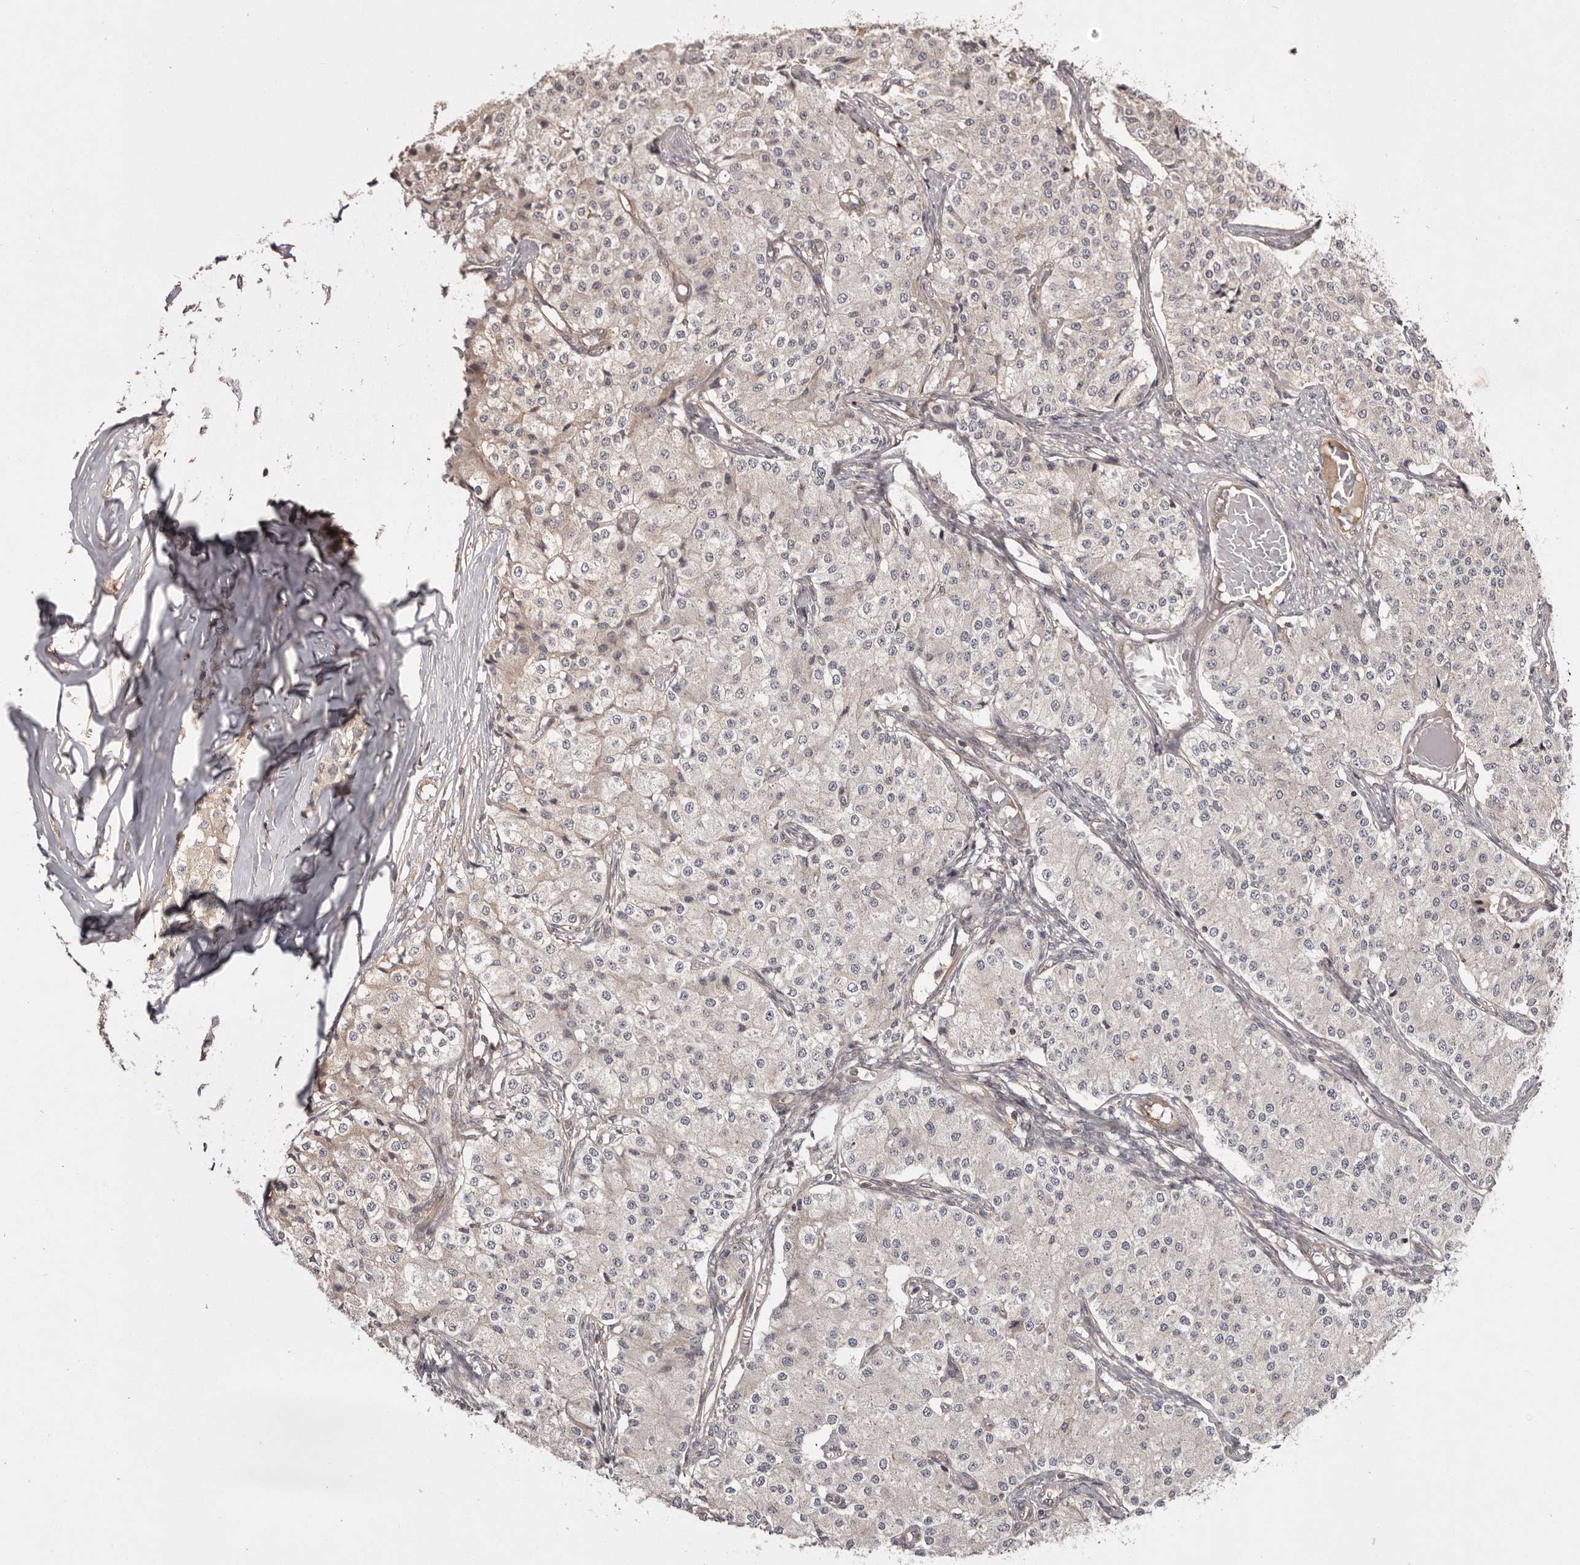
{"staining": {"intensity": "weak", "quantity": "<25%", "location": "cytoplasmic/membranous"}, "tissue": "carcinoid", "cell_type": "Tumor cells", "image_type": "cancer", "snomed": [{"axis": "morphology", "description": "Carcinoid, malignant, NOS"}, {"axis": "topography", "description": "Colon"}], "caption": "Tumor cells show no significant protein expression in carcinoid.", "gene": "NFKBIA", "patient": {"sex": "female", "age": 52}}